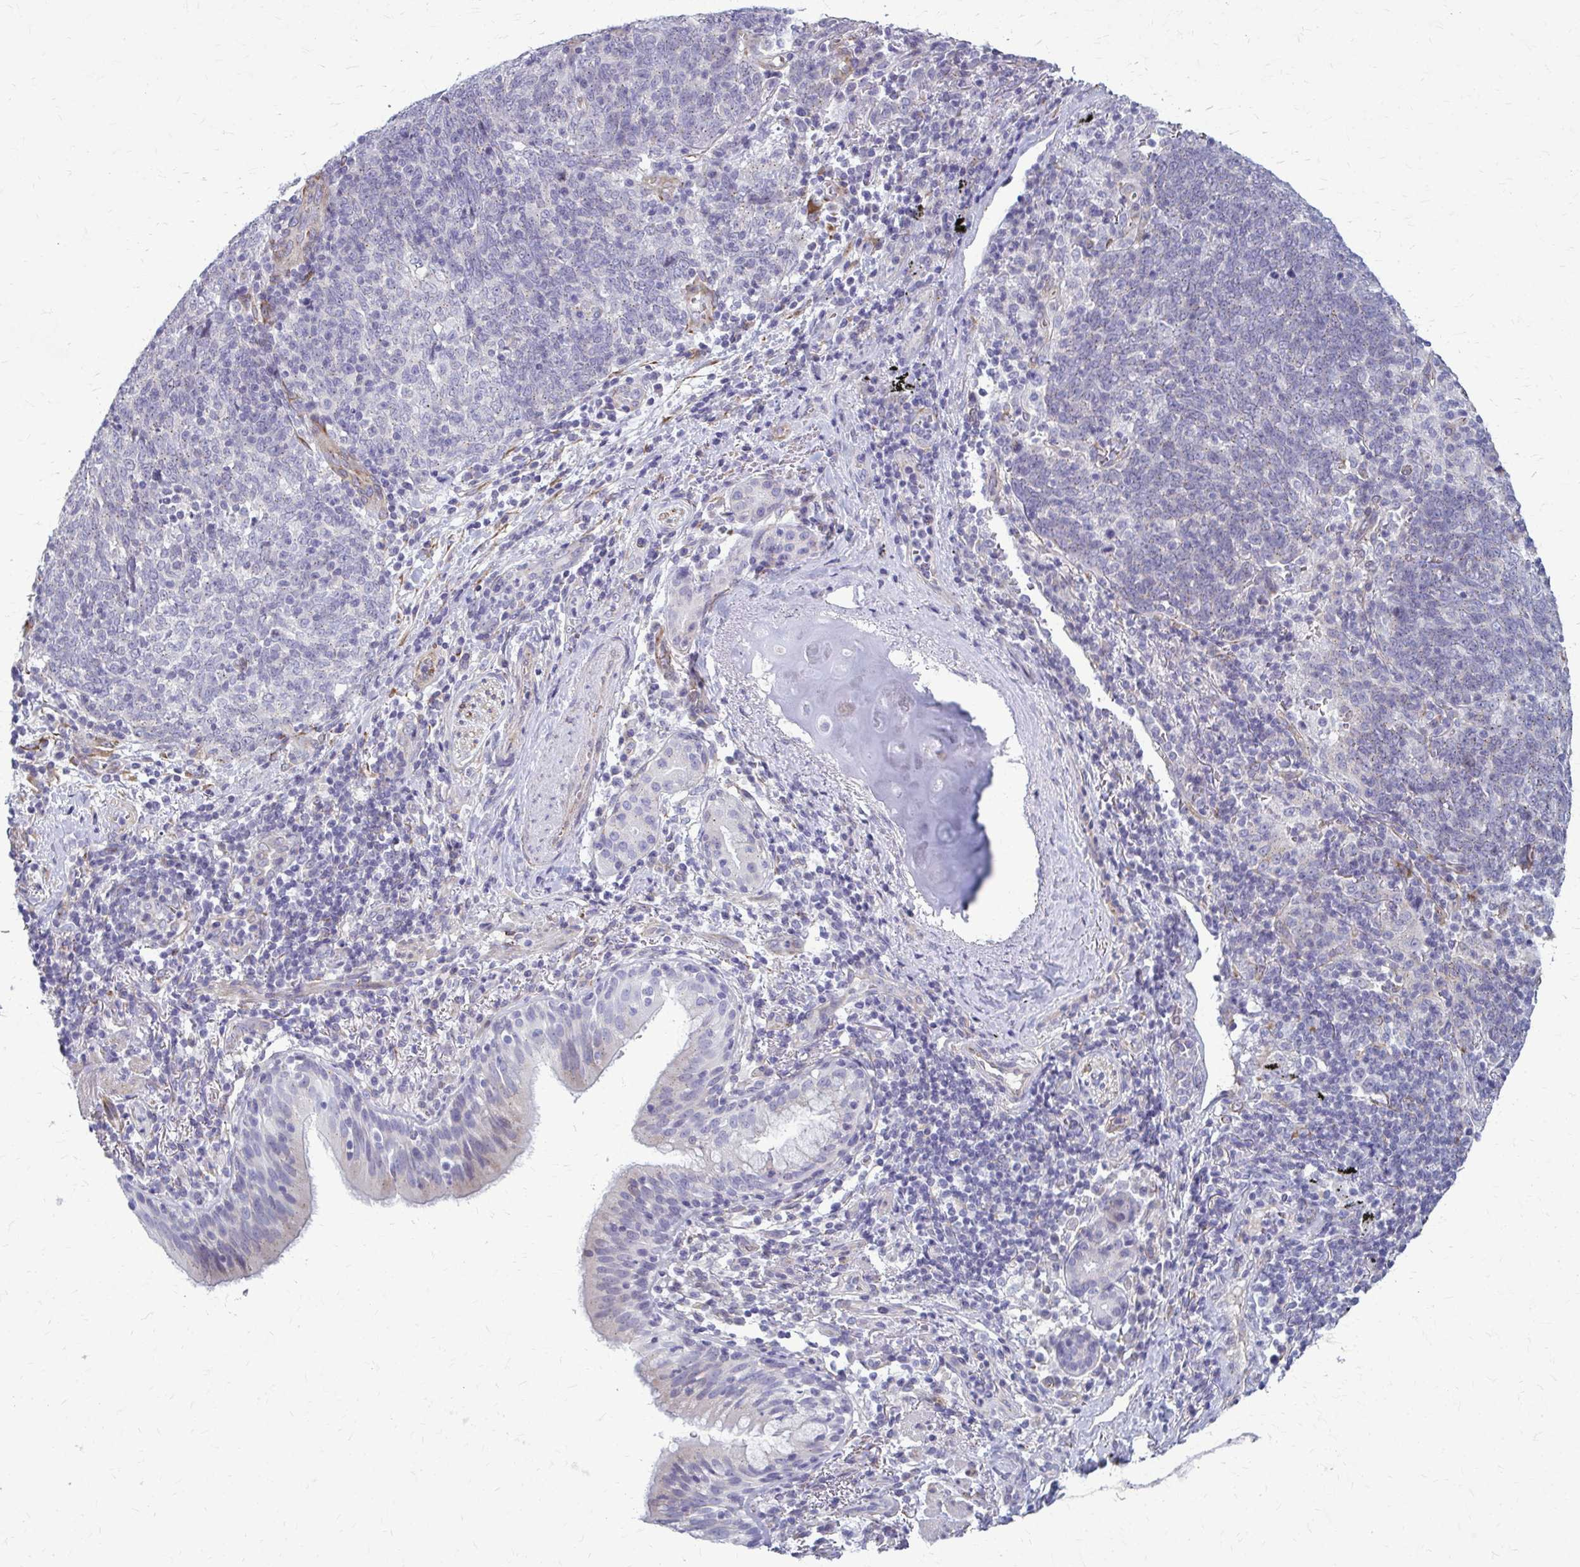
{"staining": {"intensity": "negative", "quantity": "none", "location": "none"}, "tissue": "lung cancer", "cell_type": "Tumor cells", "image_type": "cancer", "snomed": [{"axis": "morphology", "description": "Squamous cell carcinoma, NOS"}, {"axis": "topography", "description": "Lung"}], "caption": "Lung cancer (squamous cell carcinoma) stained for a protein using IHC shows no expression tumor cells.", "gene": "DEPP1", "patient": {"sex": "female", "age": 72}}